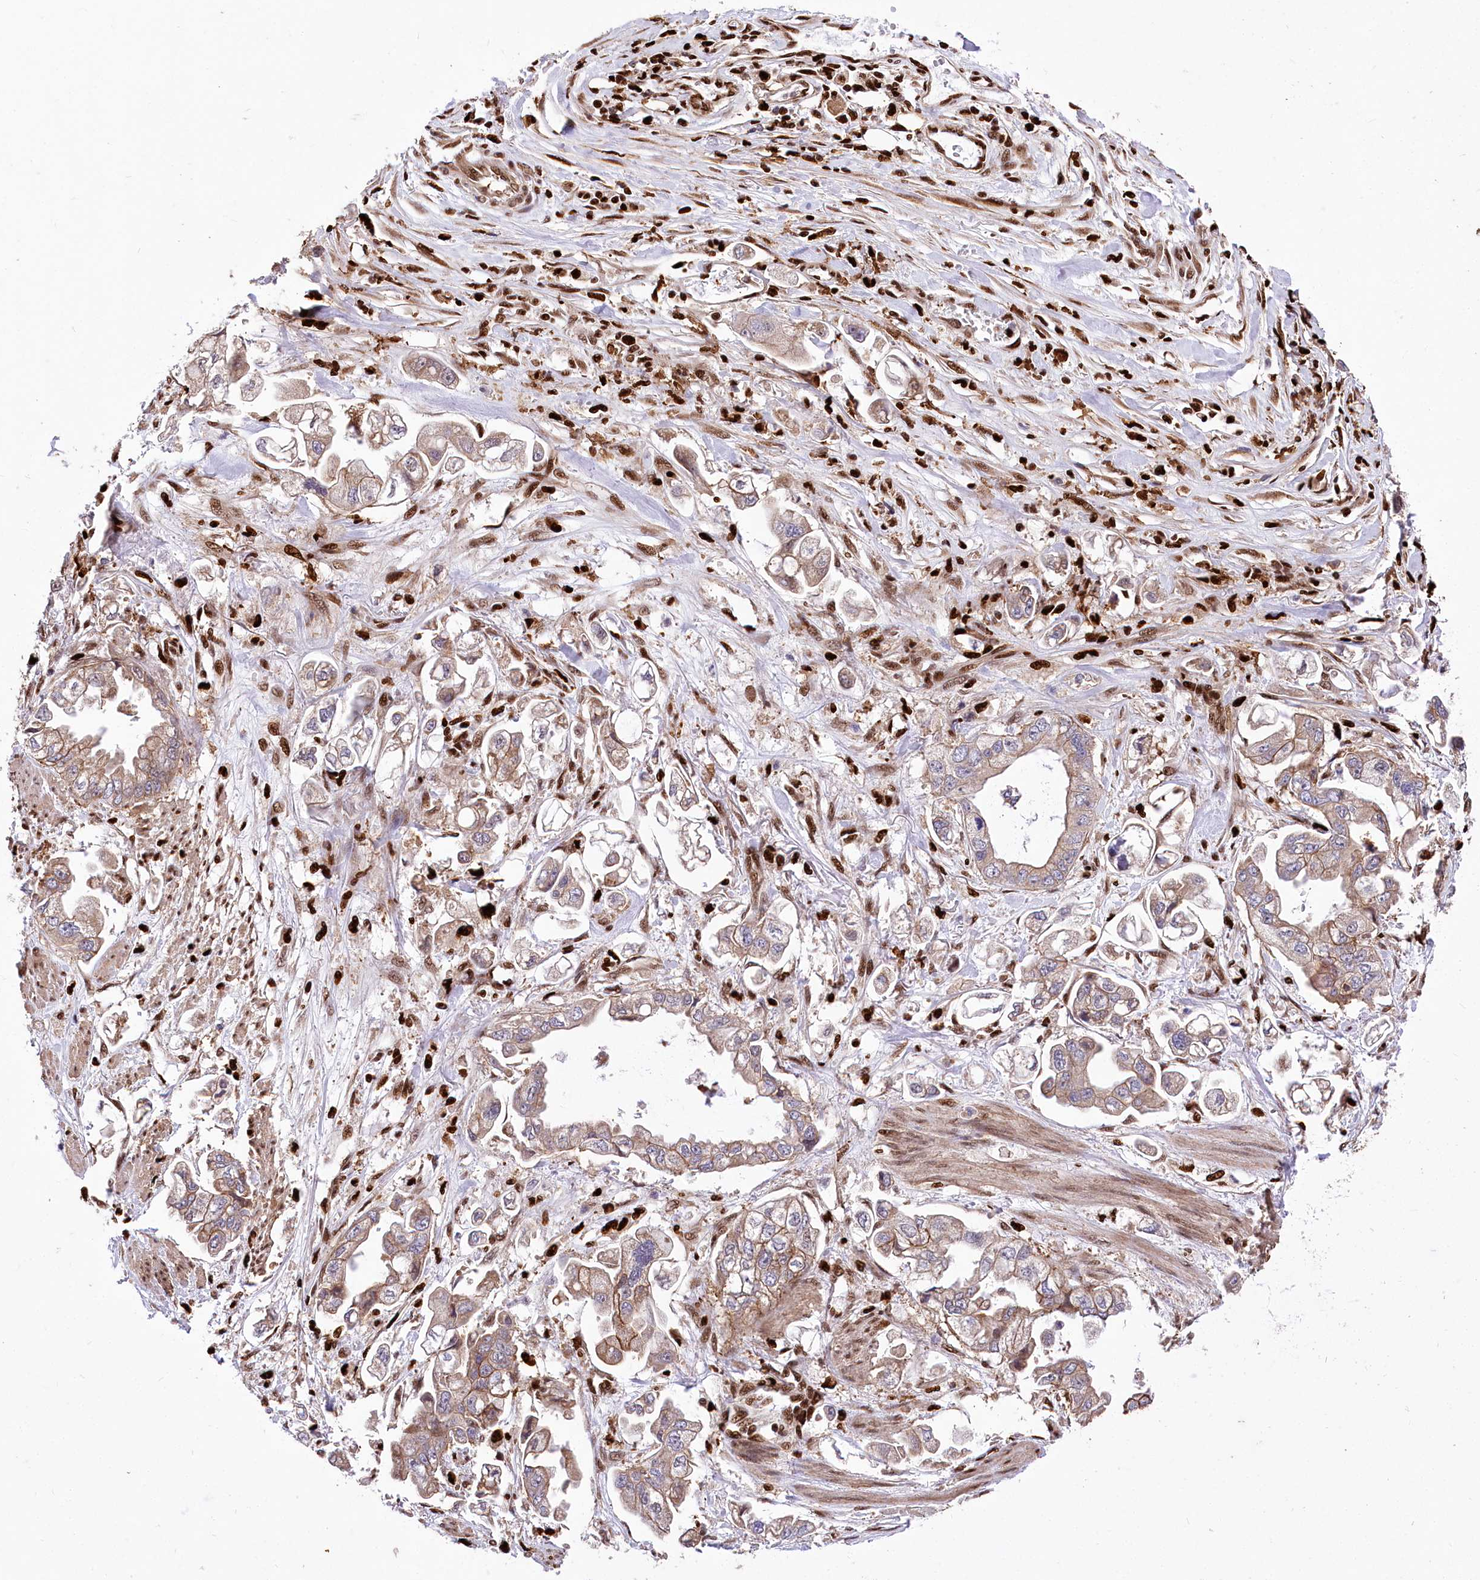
{"staining": {"intensity": "moderate", "quantity": ">75%", "location": "cytoplasmic/membranous"}, "tissue": "stomach cancer", "cell_type": "Tumor cells", "image_type": "cancer", "snomed": [{"axis": "morphology", "description": "Adenocarcinoma, NOS"}, {"axis": "topography", "description": "Stomach"}], "caption": "Stomach adenocarcinoma stained for a protein displays moderate cytoplasmic/membranous positivity in tumor cells.", "gene": "FIGN", "patient": {"sex": "male", "age": 62}}